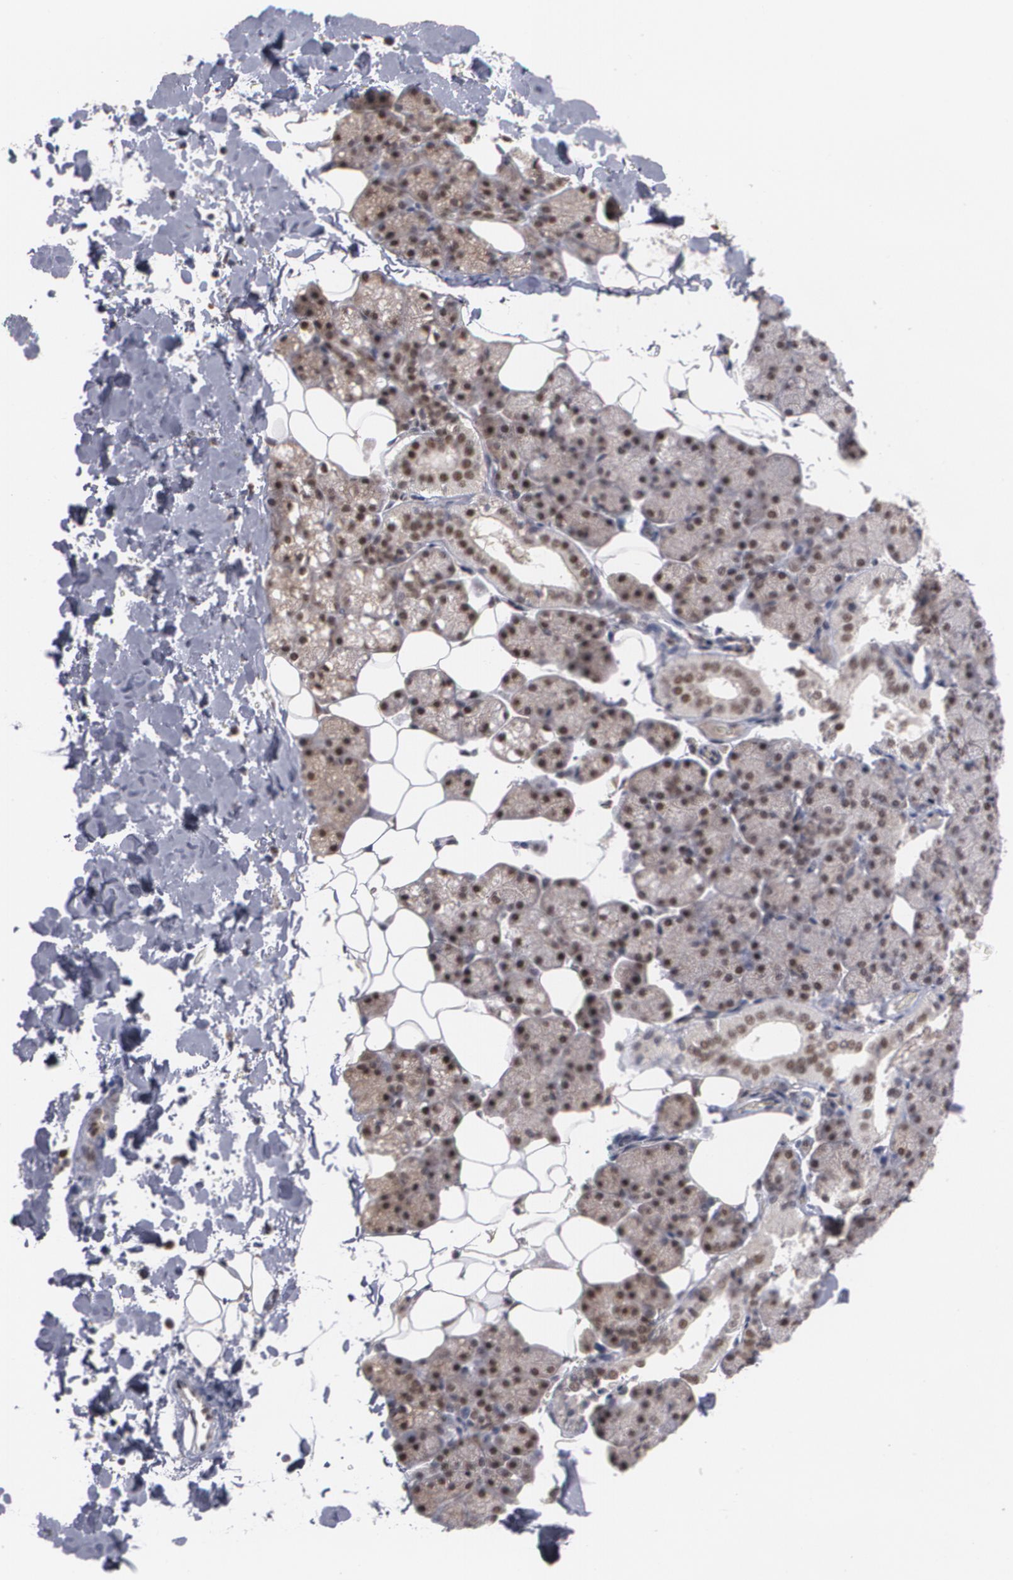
{"staining": {"intensity": "moderate", "quantity": "25%-75%", "location": "cytoplasmic/membranous,nuclear"}, "tissue": "salivary gland", "cell_type": "Glandular cells", "image_type": "normal", "snomed": [{"axis": "morphology", "description": "Normal tissue, NOS"}, {"axis": "topography", "description": "Lymph node"}, {"axis": "topography", "description": "Salivary gland"}], "caption": "Protein positivity by immunohistochemistry (IHC) shows moderate cytoplasmic/membranous,nuclear staining in approximately 25%-75% of glandular cells in unremarkable salivary gland. (Brightfield microscopy of DAB IHC at high magnification).", "gene": "INTS6L", "patient": {"sex": "male", "age": 8}}